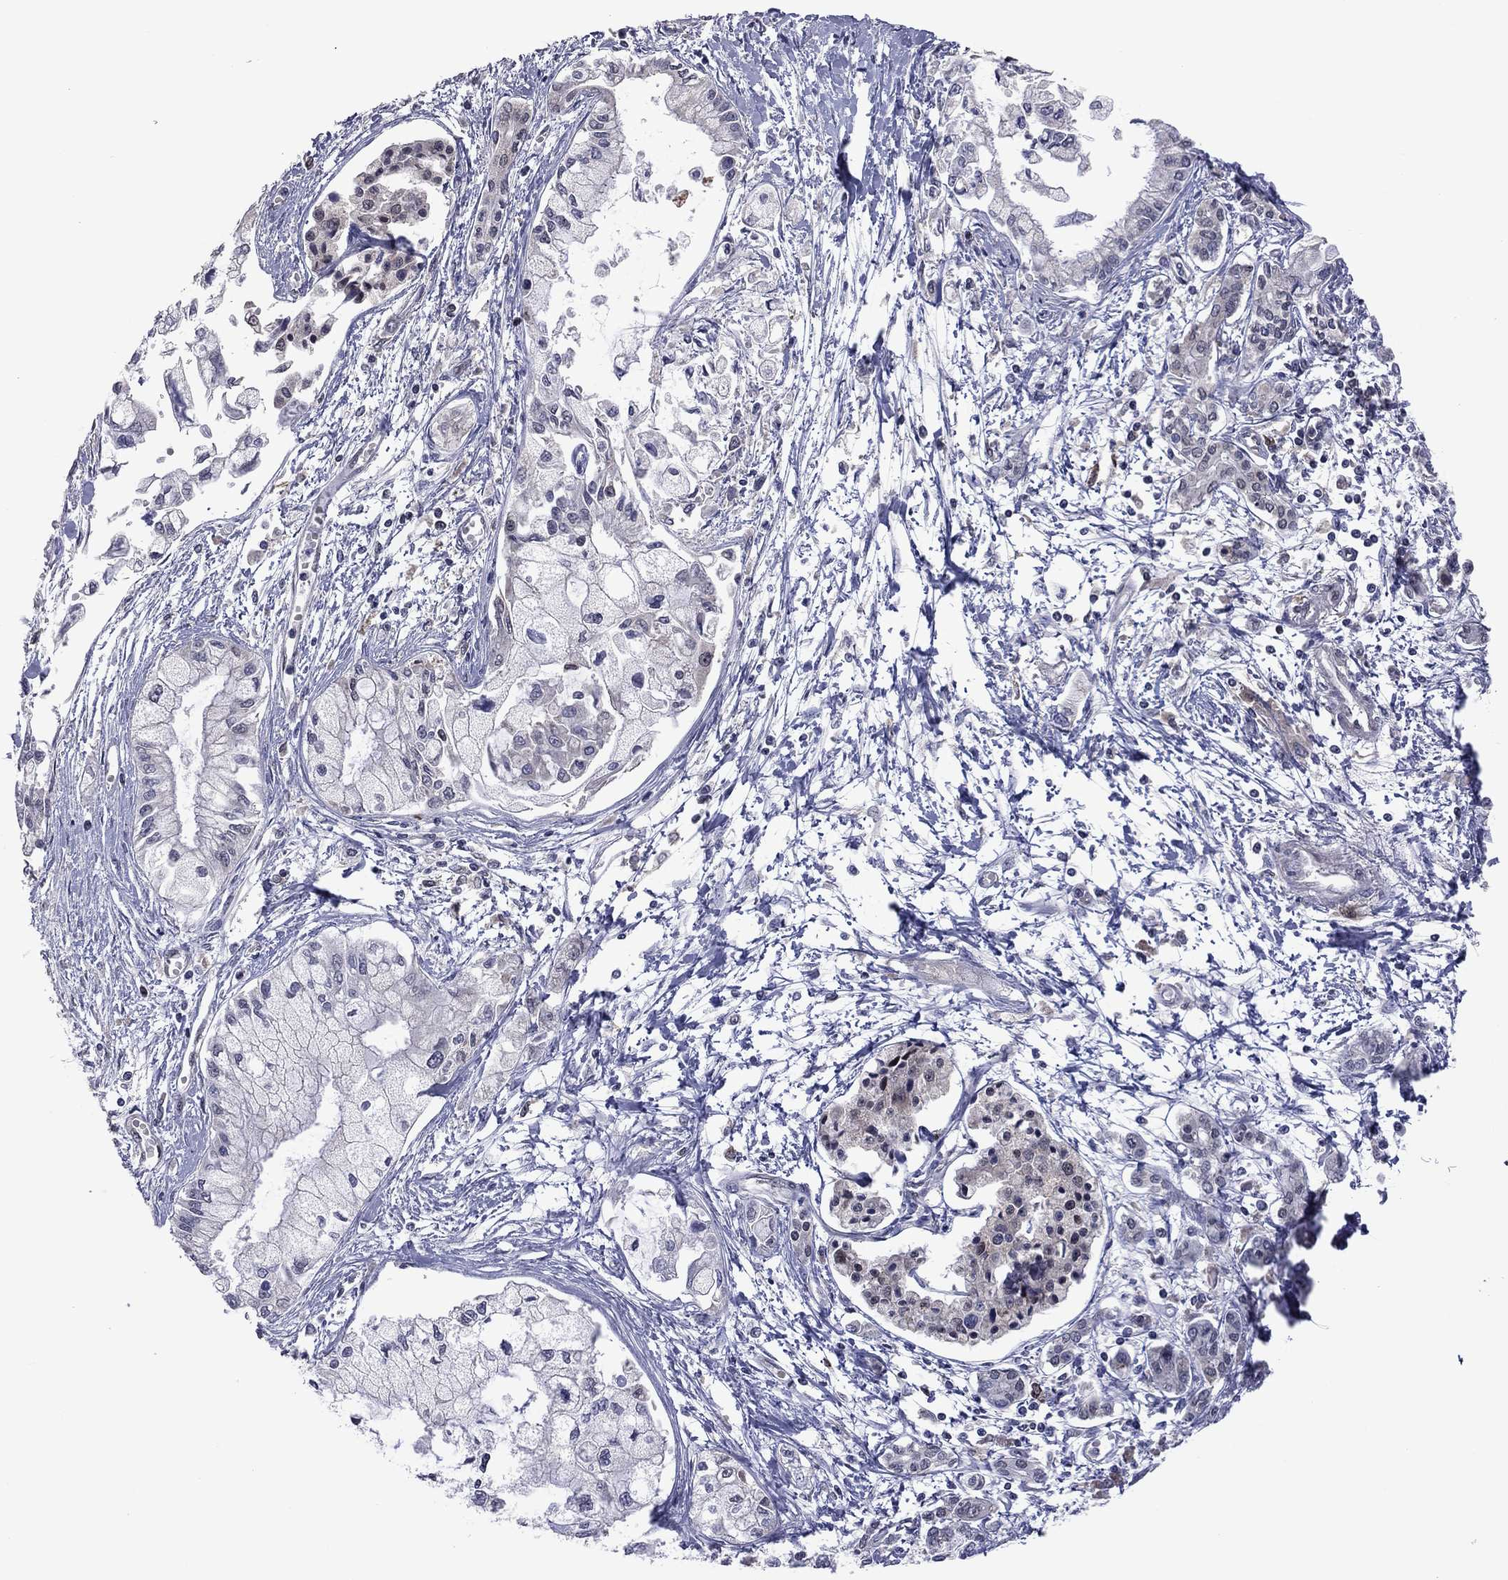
{"staining": {"intensity": "negative", "quantity": "none", "location": "none"}, "tissue": "pancreatic cancer", "cell_type": "Tumor cells", "image_type": "cancer", "snomed": [{"axis": "morphology", "description": "Adenocarcinoma, NOS"}, {"axis": "topography", "description": "Pancreas"}], "caption": "Tumor cells are negative for protein expression in human pancreatic cancer. The staining was performed using DAB (3,3'-diaminobenzidine) to visualize the protein expression in brown, while the nuclei were stained in blue with hematoxylin (Magnification: 20x).", "gene": "GPAA1", "patient": {"sex": "male", "age": 54}}